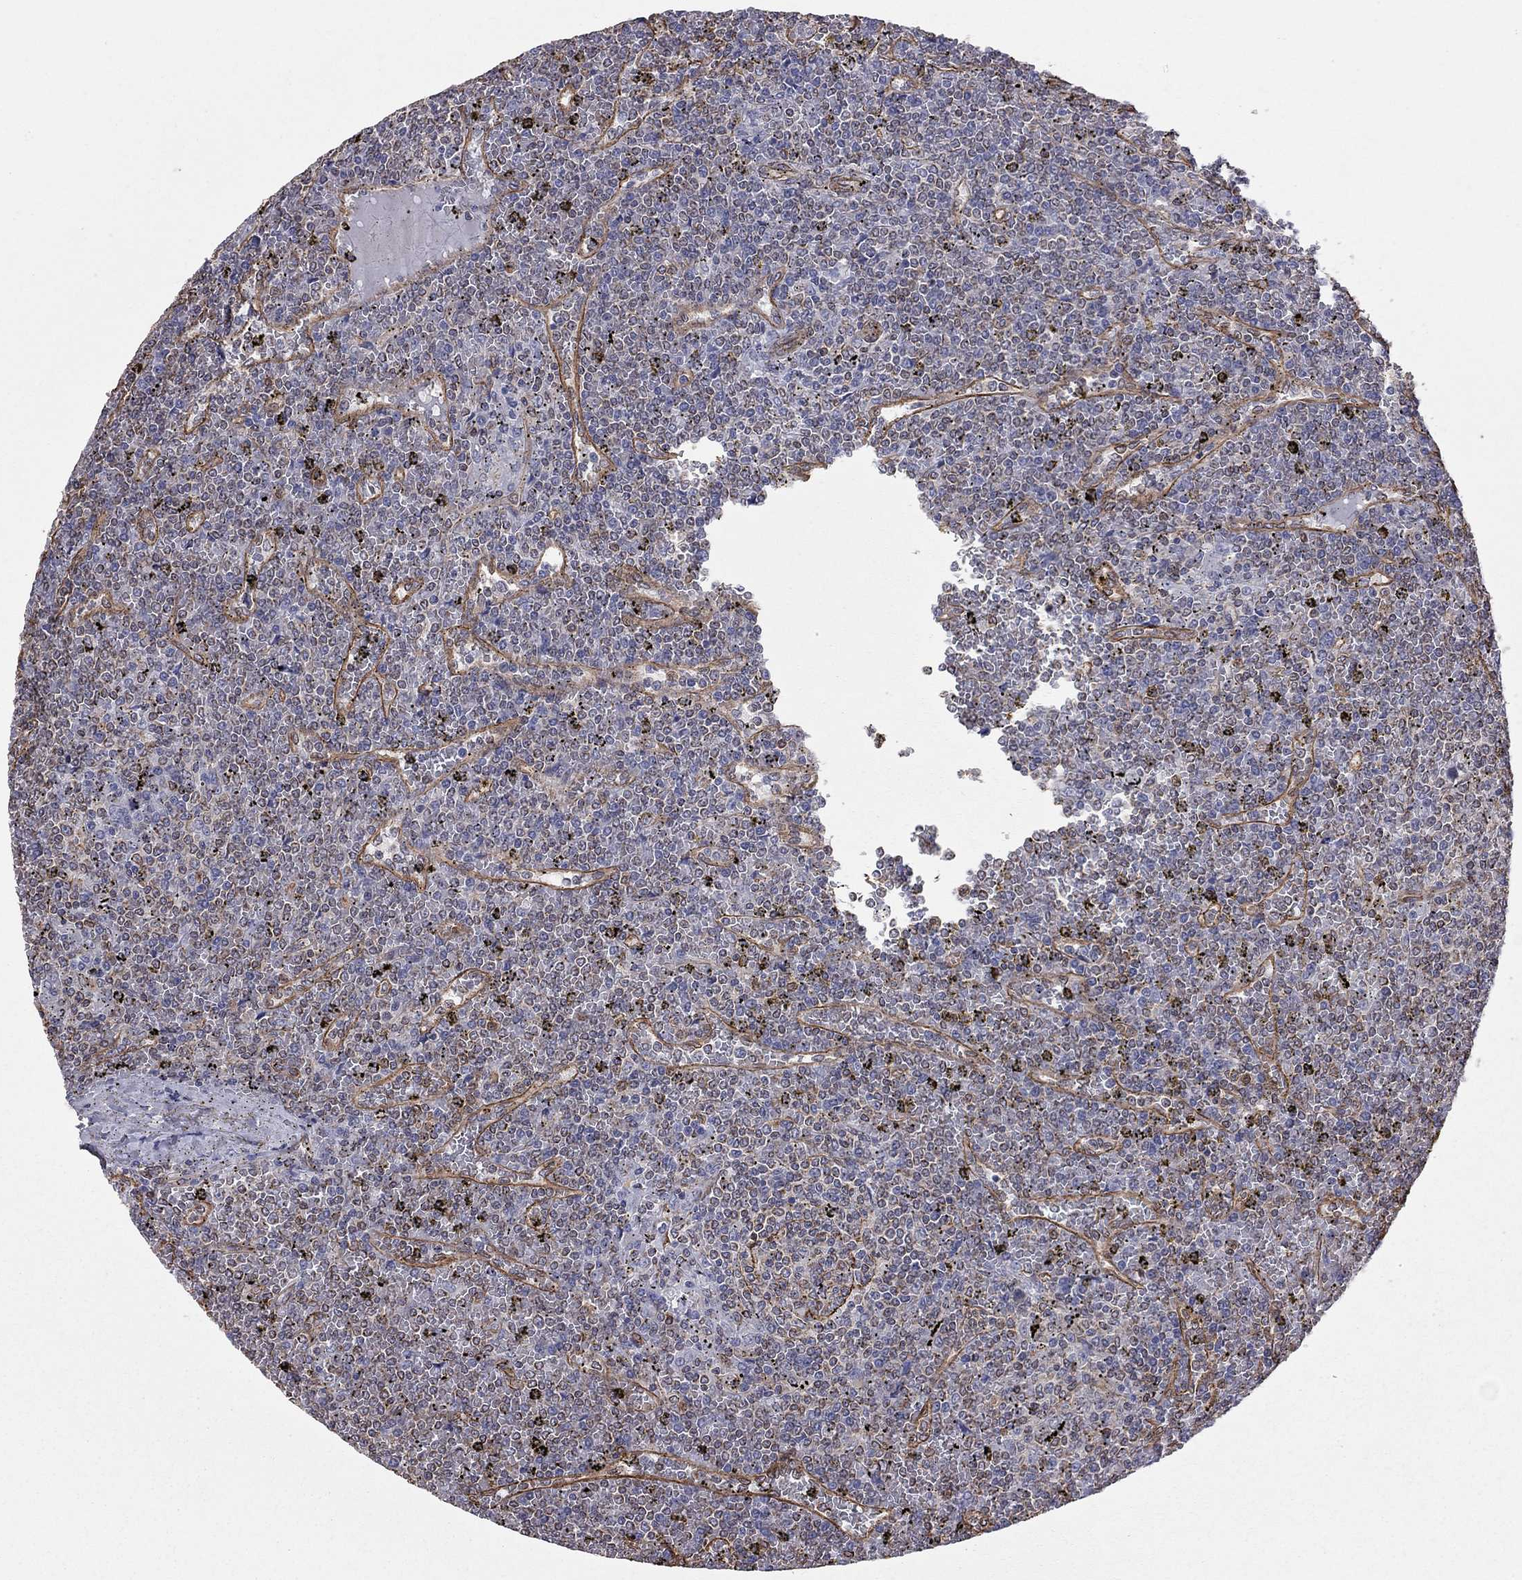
{"staining": {"intensity": "negative", "quantity": "none", "location": "none"}, "tissue": "lymphoma", "cell_type": "Tumor cells", "image_type": "cancer", "snomed": [{"axis": "morphology", "description": "Malignant lymphoma, non-Hodgkin's type, Low grade"}, {"axis": "topography", "description": "Spleen"}], "caption": "A high-resolution image shows immunohistochemistry staining of low-grade malignant lymphoma, non-Hodgkin's type, which reveals no significant expression in tumor cells. Nuclei are stained in blue.", "gene": "BICDL2", "patient": {"sex": "female", "age": 19}}